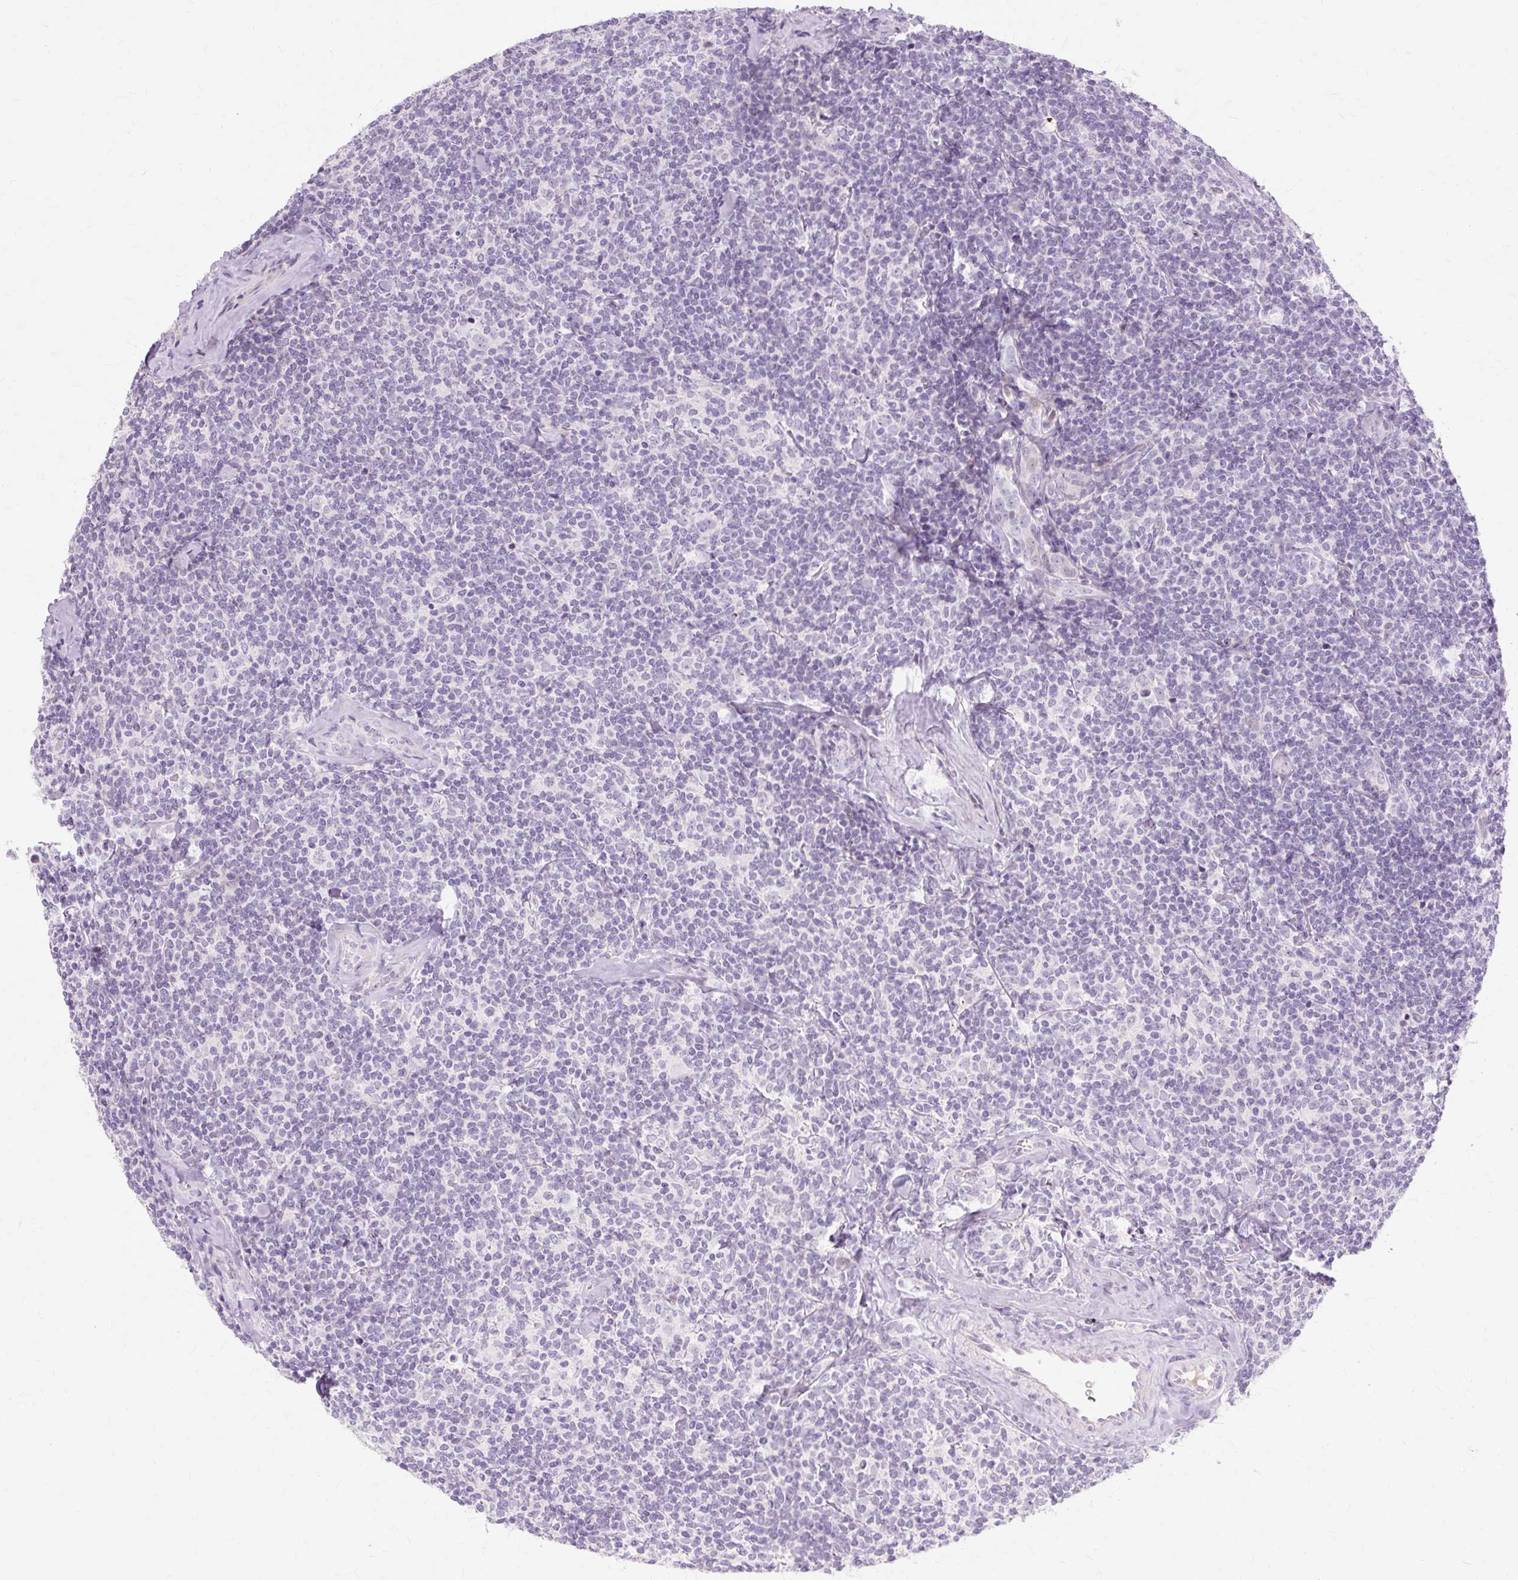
{"staining": {"intensity": "negative", "quantity": "none", "location": "none"}, "tissue": "lymphoma", "cell_type": "Tumor cells", "image_type": "cancer", "snomed": [{"axis": "morphology", "description": "Malignant lymphoma, non-Hodgkin's type, Low grade"}, {"axis": "topography", "description": "Lymph node"}], "caption": "Tumor cells are negative for protein expression in human lymphoma. (DAB immunohistochemistry (IHC) visualized using brightfield microscopy, high magnification).", "gene": "IRX2", "patient": {"sex": "female", "age": 56}}